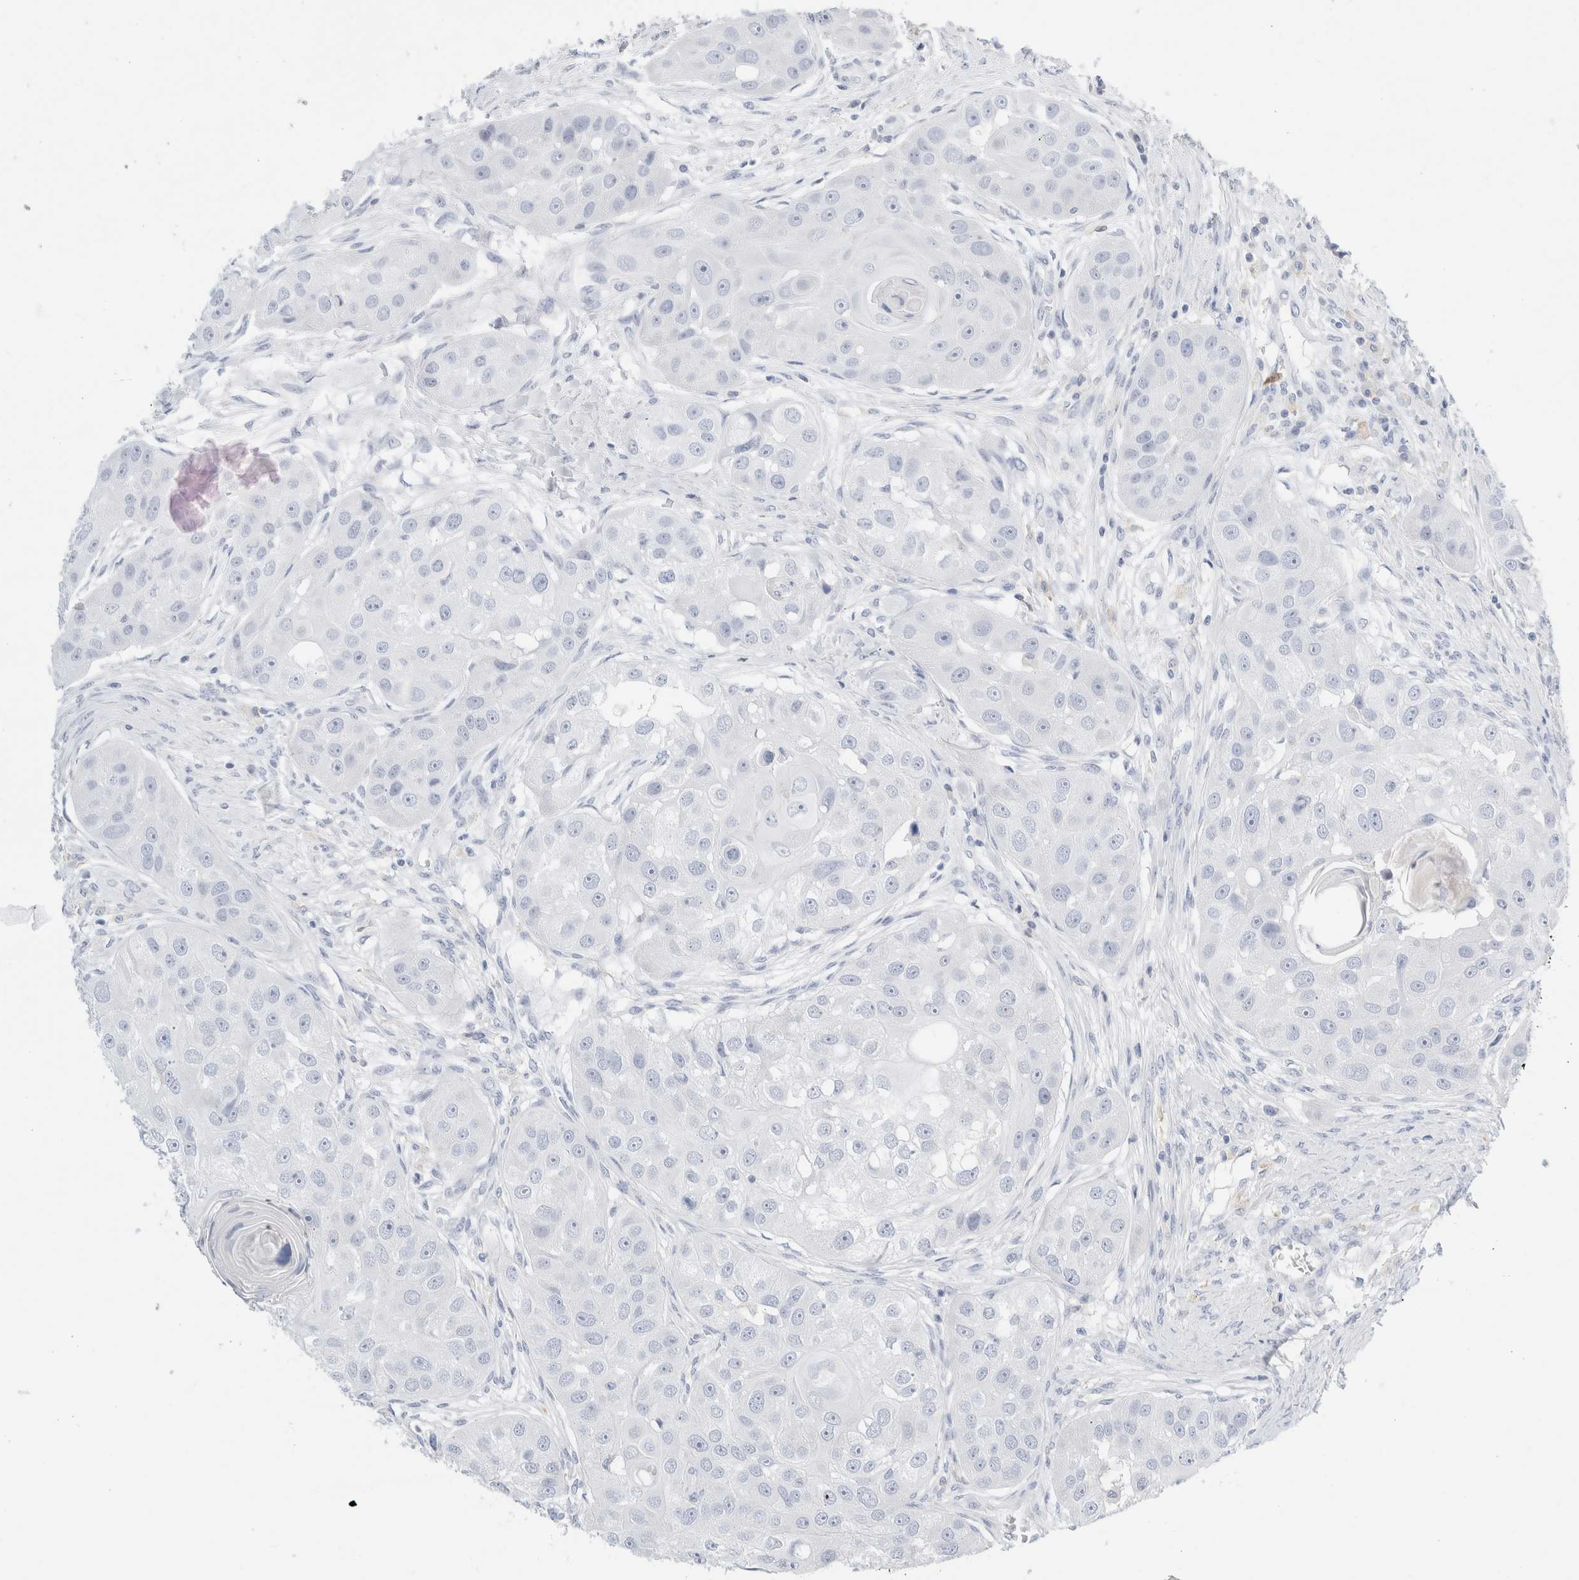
{"staining": {"intensity": "negative", "quantity": "none", "location": "none"}, "tissue": "head and neck cancer", "cell_type": "Tumor cells", "image_type": "cancer", "snomed": [{"axis": "morphology", "description": "Normal tissue, NOS"}, {"axis": "morphology", "description": "Squamous cell carcinoma, NOS"}, {"axis": "topography", "description": "Skeletal muscle"}, {"axis": "topography", "description": "Head-Neck"}], "caption": "Human head and neck cancer stained for a protein using IHC shows no expression in tumor cells.", "gene": "ADAM30", "patient": {"sex": "male", "age": 51}}